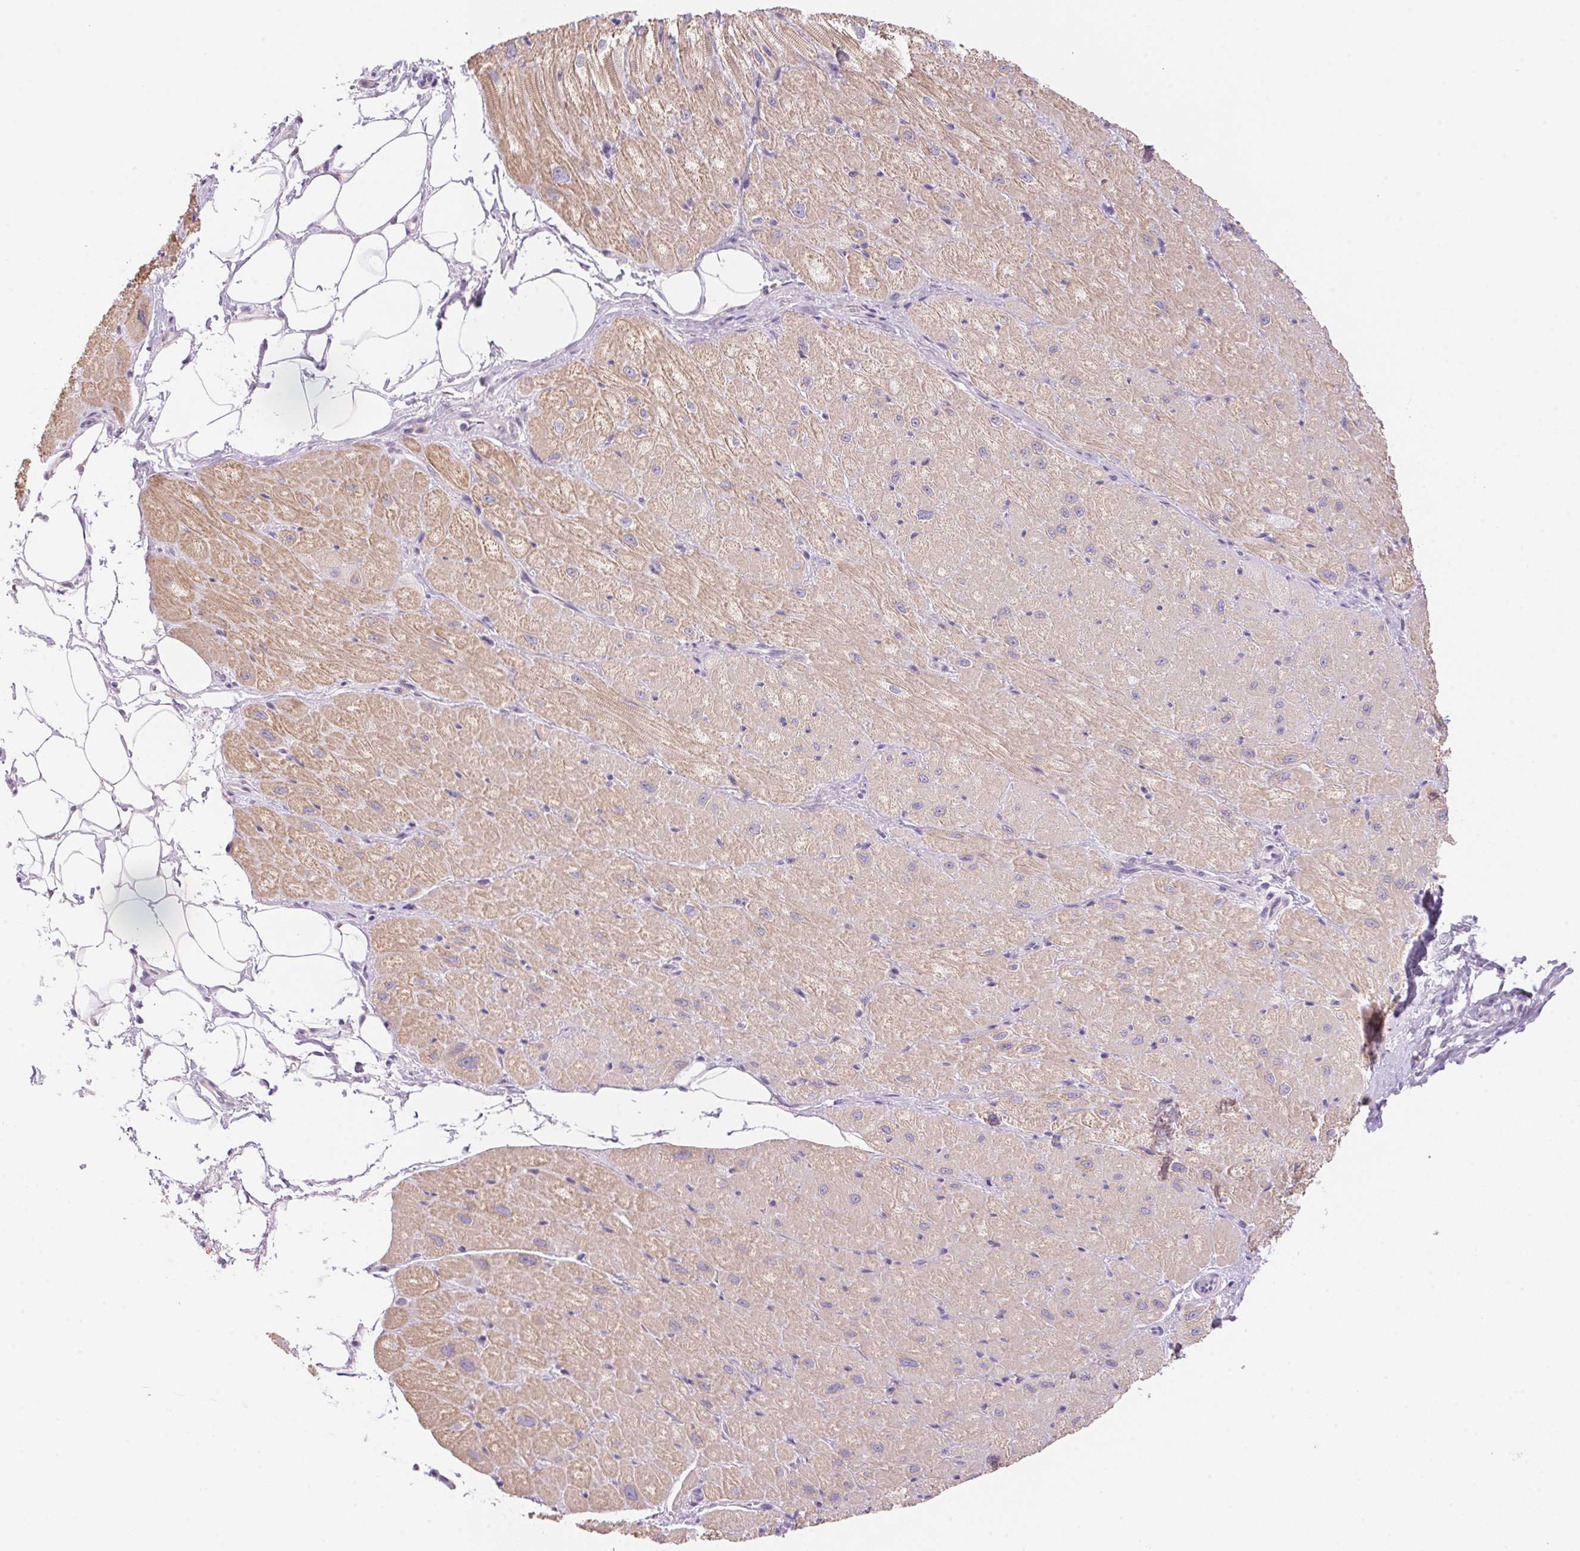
{"staining": {"intensity": "weak", "quantity": "25%-75%", "location": "cytoplasmic/membranous"}, "tissue": "heart muscle", "cell_type": "Cardiomyocytes", "image_type": "normal", "snomed": [{"axis": "morphology", "description": "Normal tissue, NOS"}, {"axis": "topography", "description": "Heart"}], "caption": "Cardiomyocytes show weak cytoplasmic/membranous staining in about 25%-75% of cells in benign heart muscle.", "gene": "TEKT1", "patient": {"sex": "male", "age": 62}}